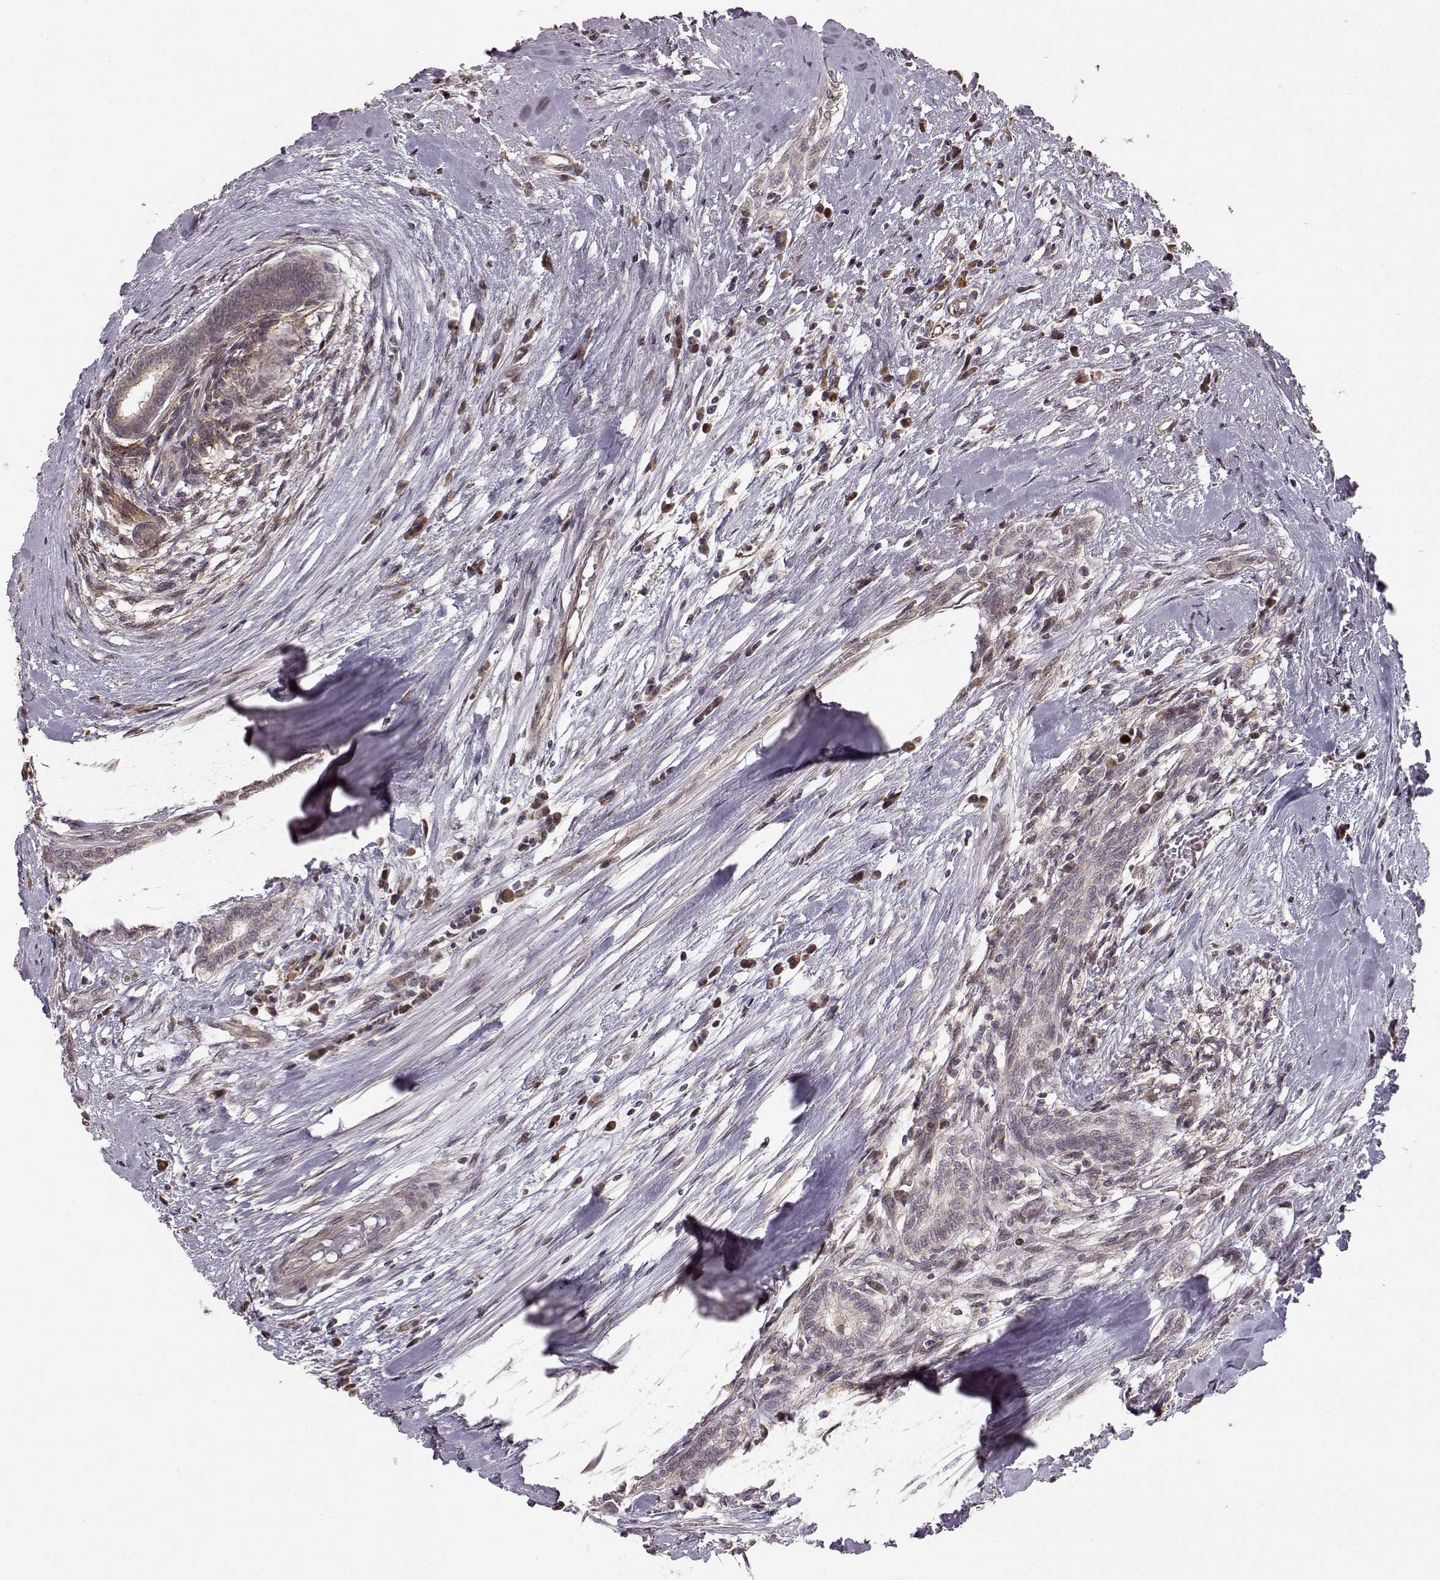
{"staining": {"intensity": "negative", "quantity": "none", "location": "none"}, "tissue": "testis cancer", "cell_type": "Tumor cells", "image_type": "cancer", "snomed": [{"axis": "morphology", "description": "Carcinoma, Embryonal, NOS"}, {"axis": "topography", "description": "Testis"}], "caption": "This is a photomicrograph of immunohistochemistry staining of testis cancer (embryonal carcinoma), which shows no expression in tumor cells. (Brightfield microscopy of DAB (3,3'-diaminobenzidine) immunohistochemistry at high magnification).", "gene": "BACH2", "patient": {"sex": "male", "age": 37}}